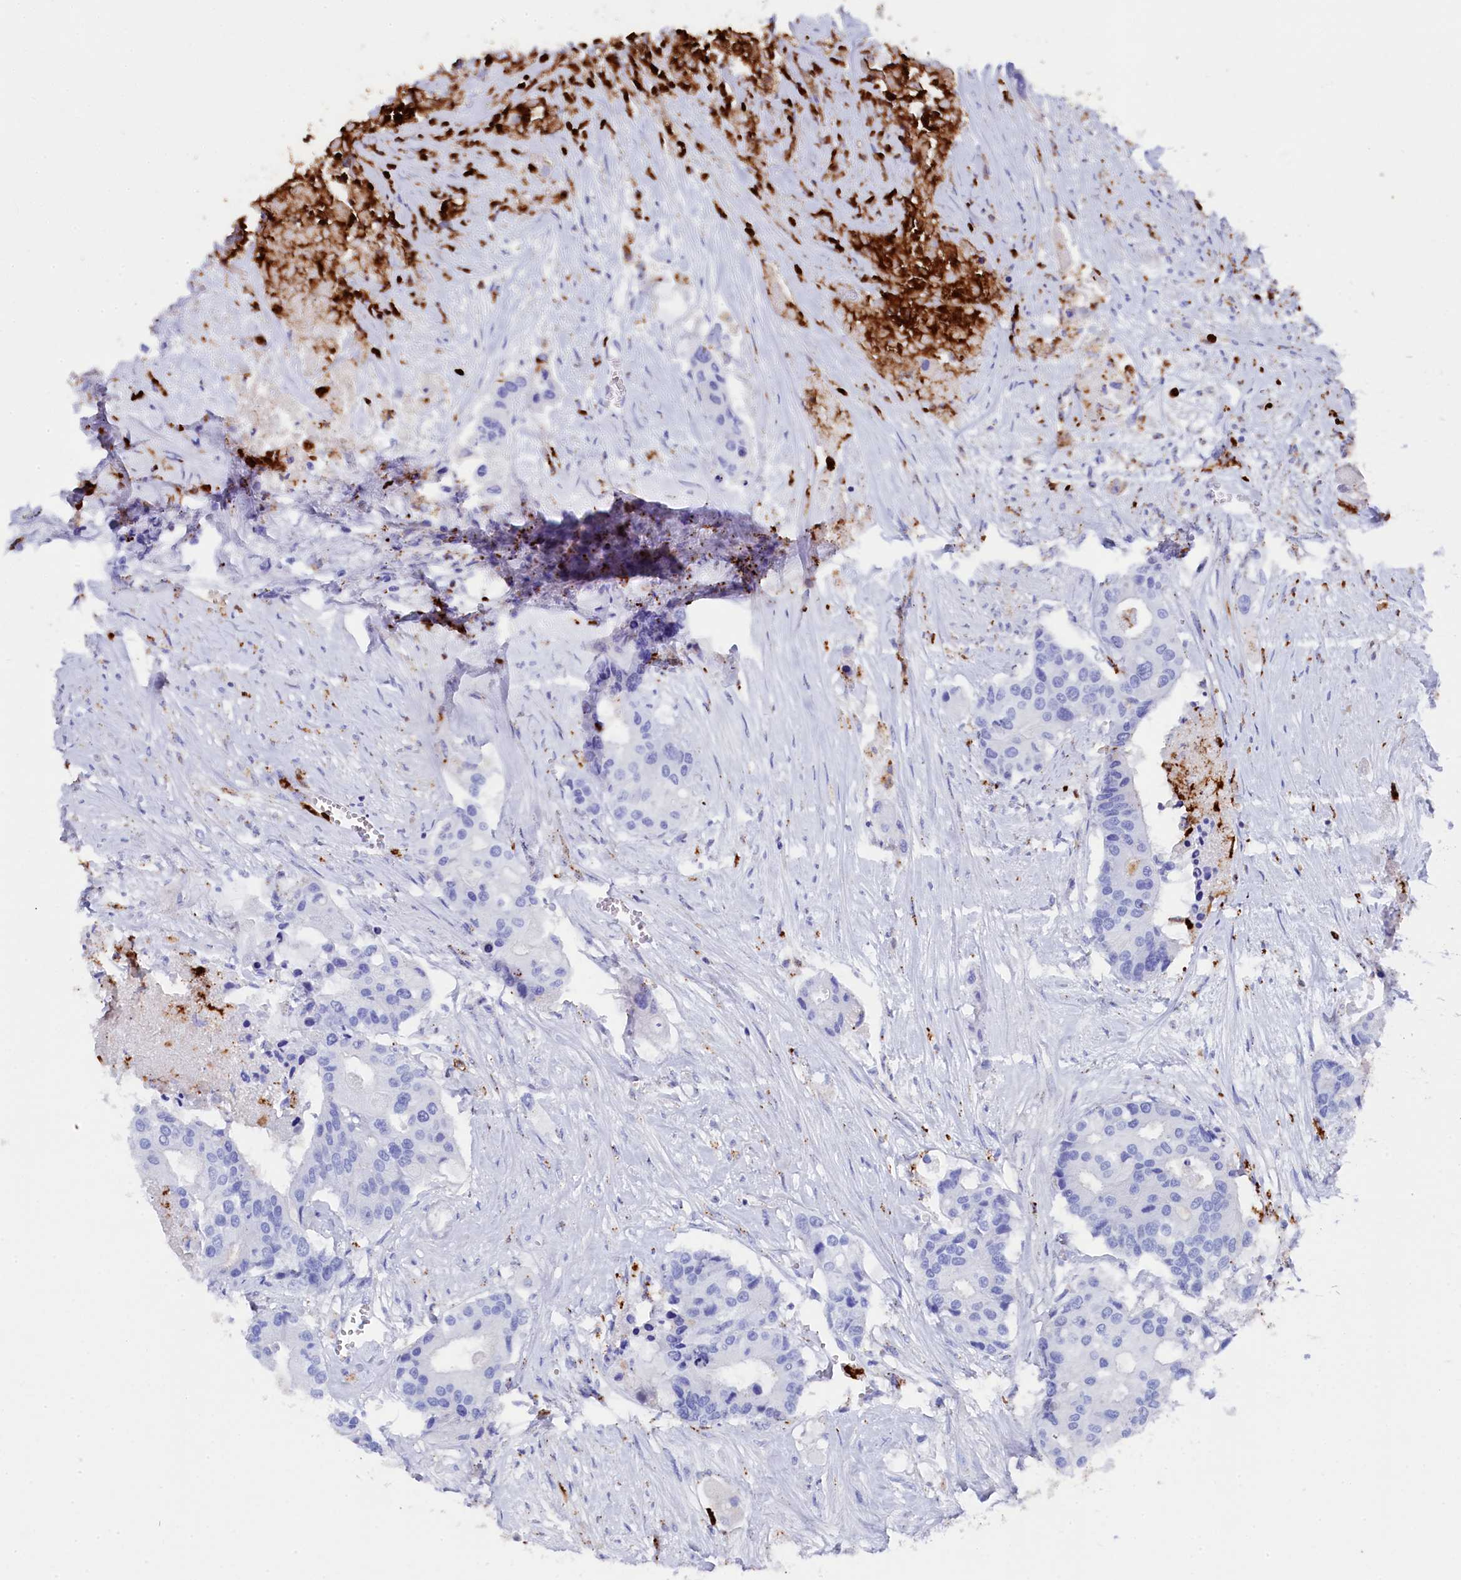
{"staining": {"intensity": "negative", "quantity": "none", "location": "none"}, "tissue": "colorectal cancer", "cell_type": "Tumor cells", "image_type": "cancer", "snomed": [{"axis": "morphology", "description": "Adenocarcinoma, NOS"}, {"axis": "topography", "description": "Colon"}], "caption": "The photomicrograph reveals no staining of tumor cells in colorectal cancer (adenocarcinoma). Nuclei are stained in blue.", "gene": "PLAC8", "patient": {"sex": "male", "age": 77}}